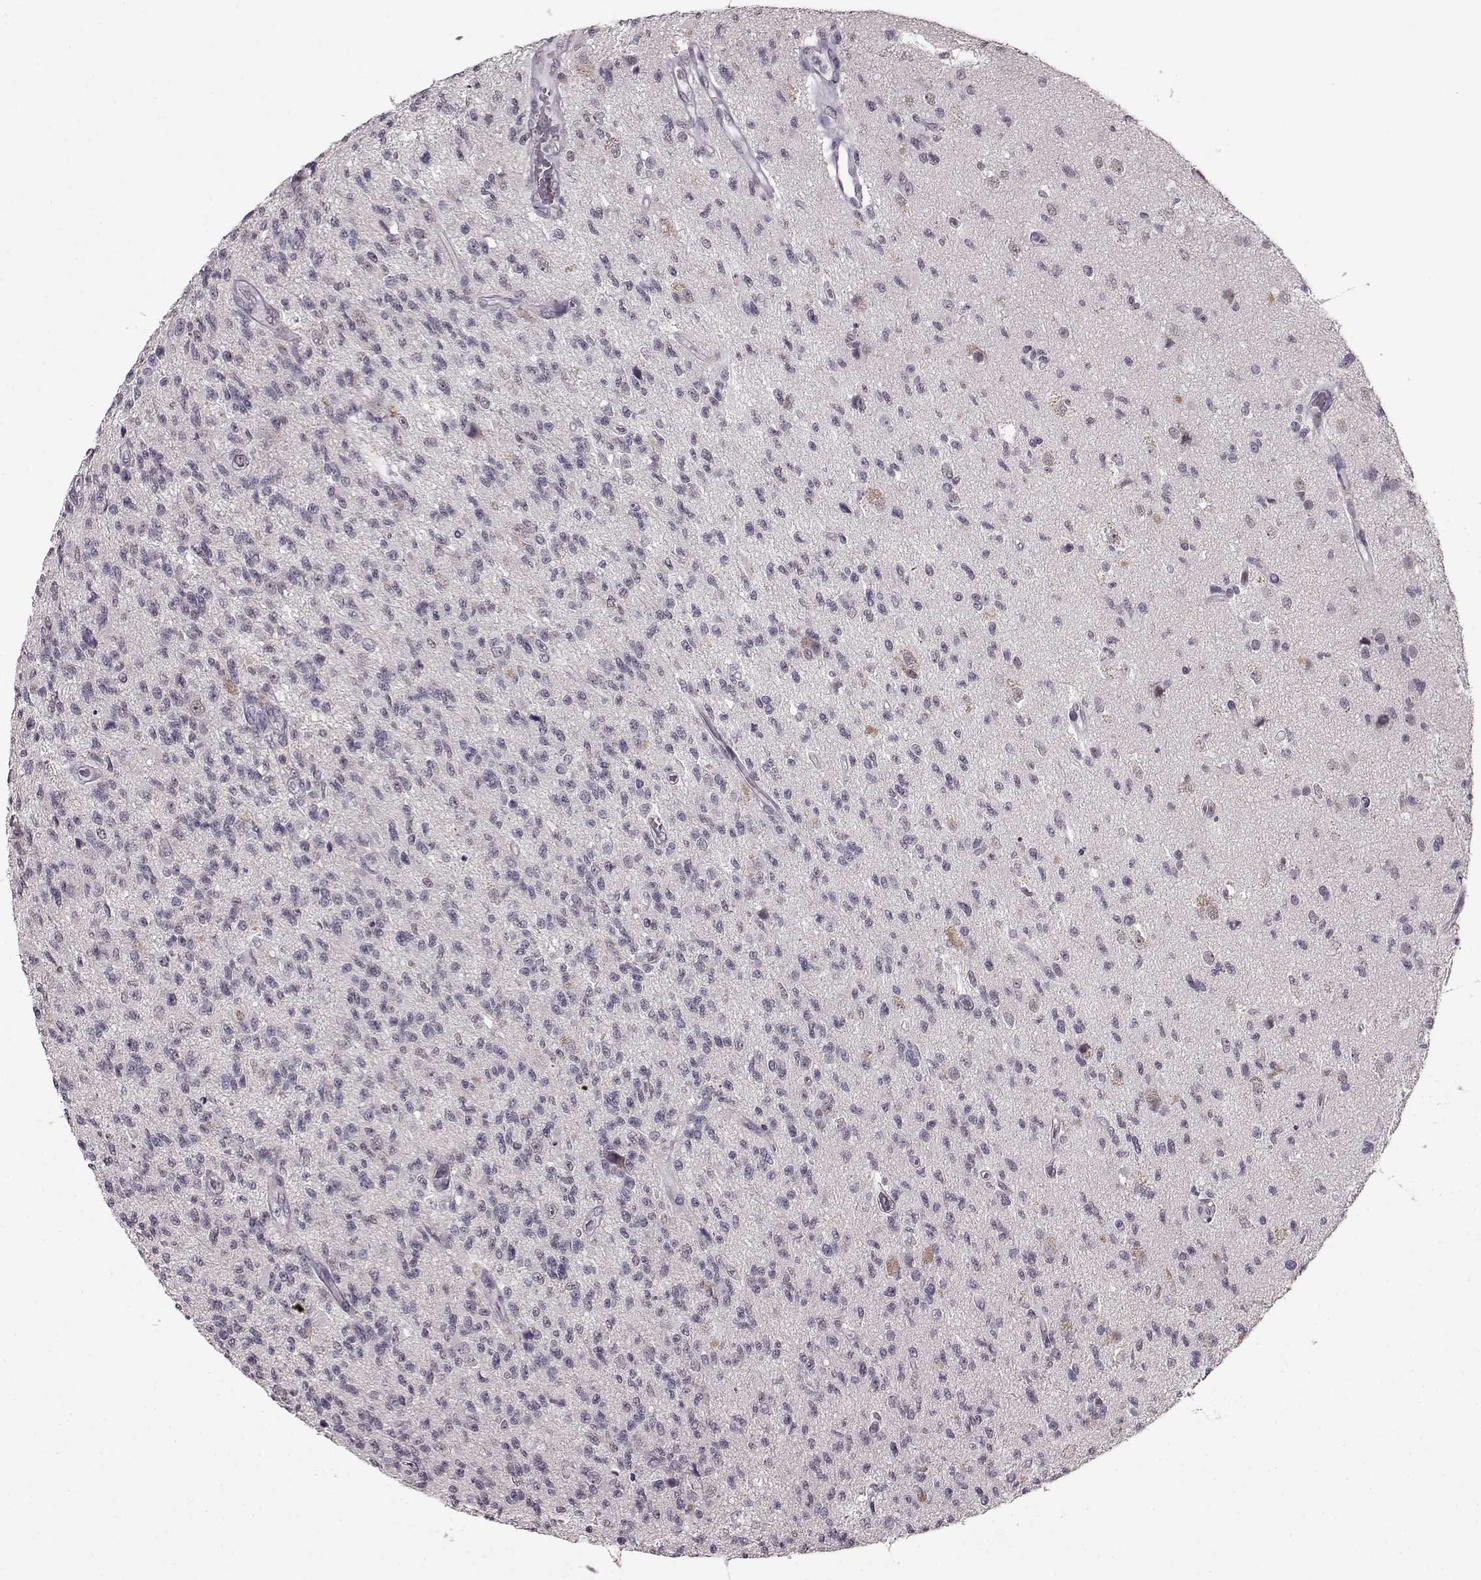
{"staining": {"intensity": "negative", "quantity": "none", "location": "none"}, "tissue": "glioma", "cell_type": "Tumor cells", "image_type": "cancer", "snomed": [{"axis": "morphology", "description": "Glioma, malignant, High grade"}, {"axis": "topography", "description": "Brain"}], "caption": "Protein analysis of glioma demonstrates no significant staining in tumor cells.", "gene": "RP1L1", "patient": {"sex": "male", "age": 56}}